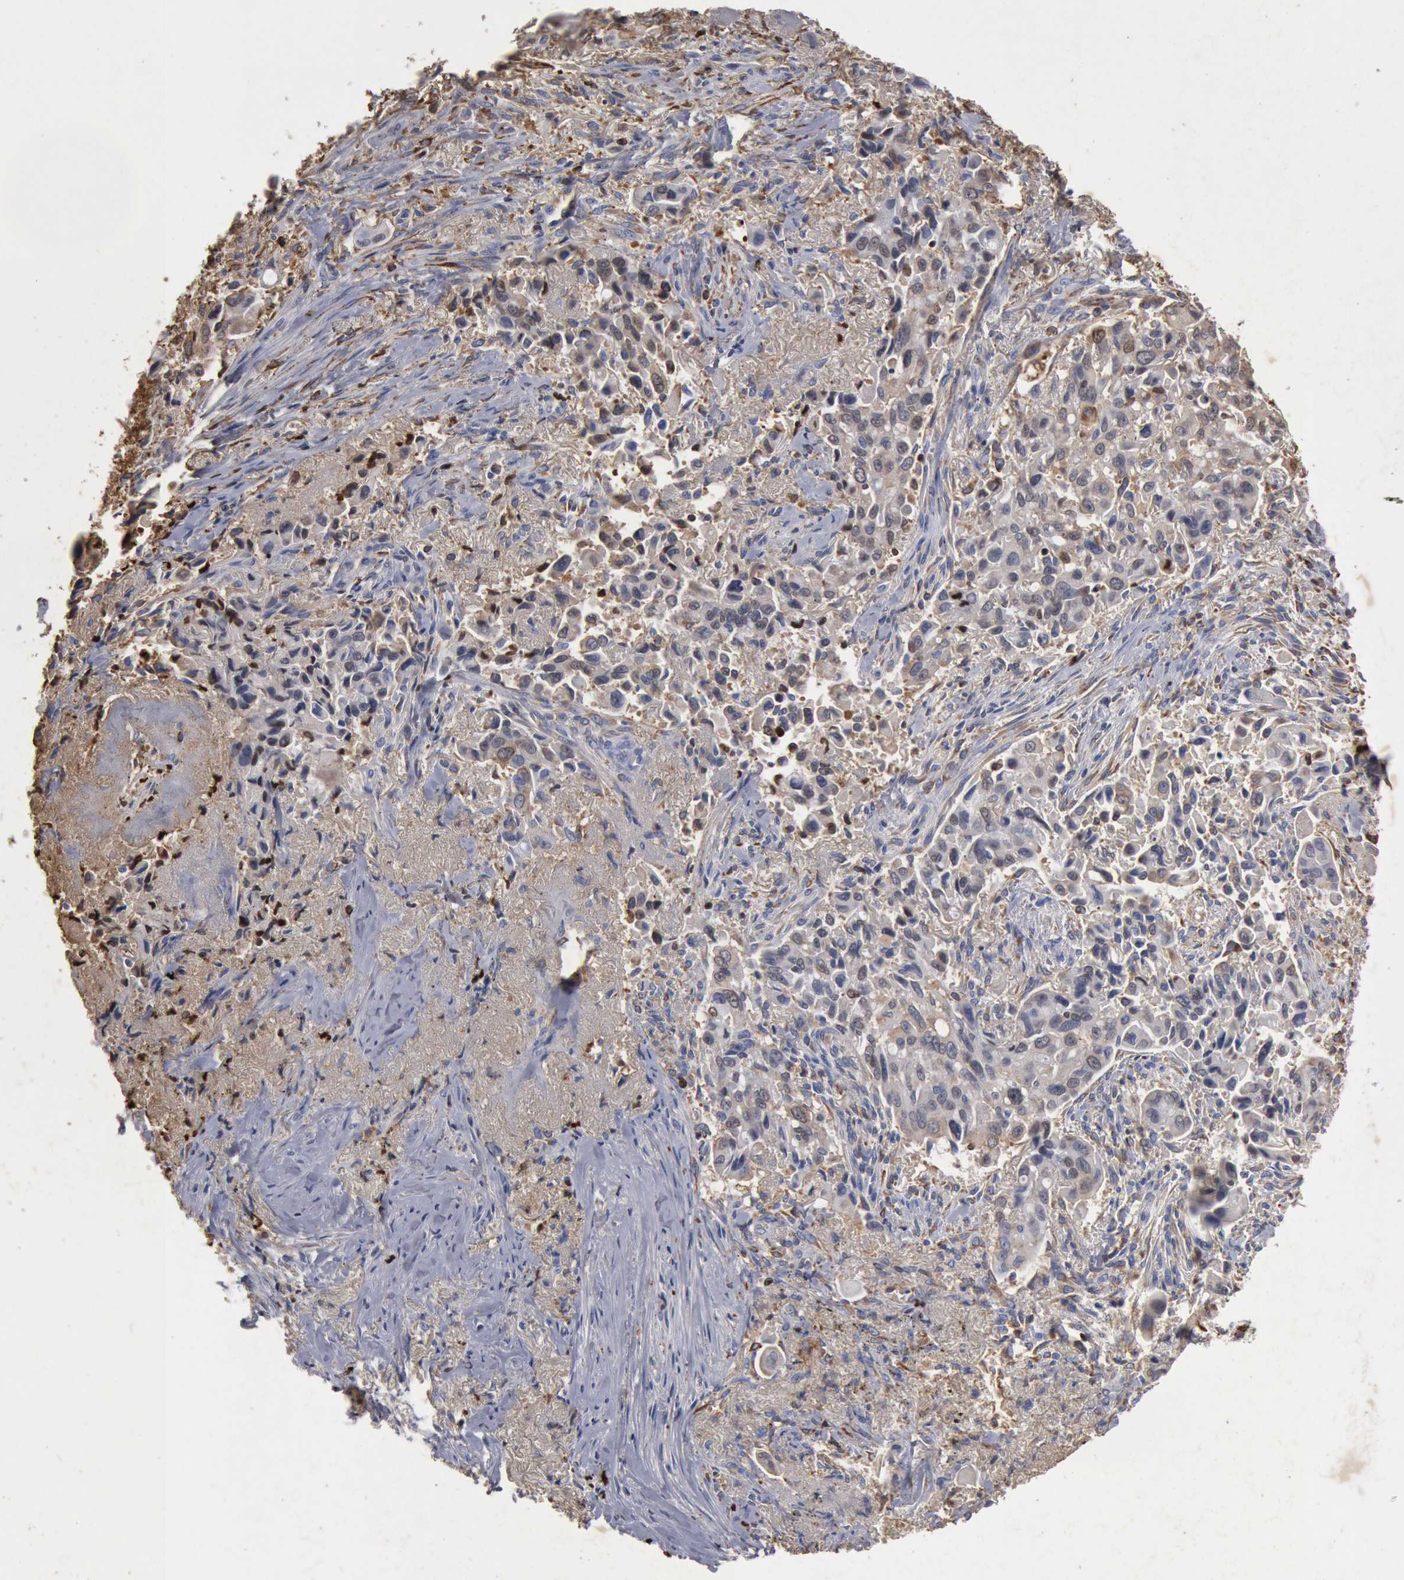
{"staining": {"intensity": "weak", "quantity": "25%-75%", "location": "cytoplasmic/membranous"}, "tissue": "lung cancer", "cell_type": "Tumor cells", "image_type": "cancer", "snomed": [{"axis": "morphology", "description": "Adenocarcinoma, NOS"}, {"axis": "topography", "description": "Lung"}], "caption": "Human lung cancer (adenocarcinoma) stained with a protein marker displays weak staining in tumor cells.", "gene": "FOXA2", "patient": {"sex": "male", "age": 68}}